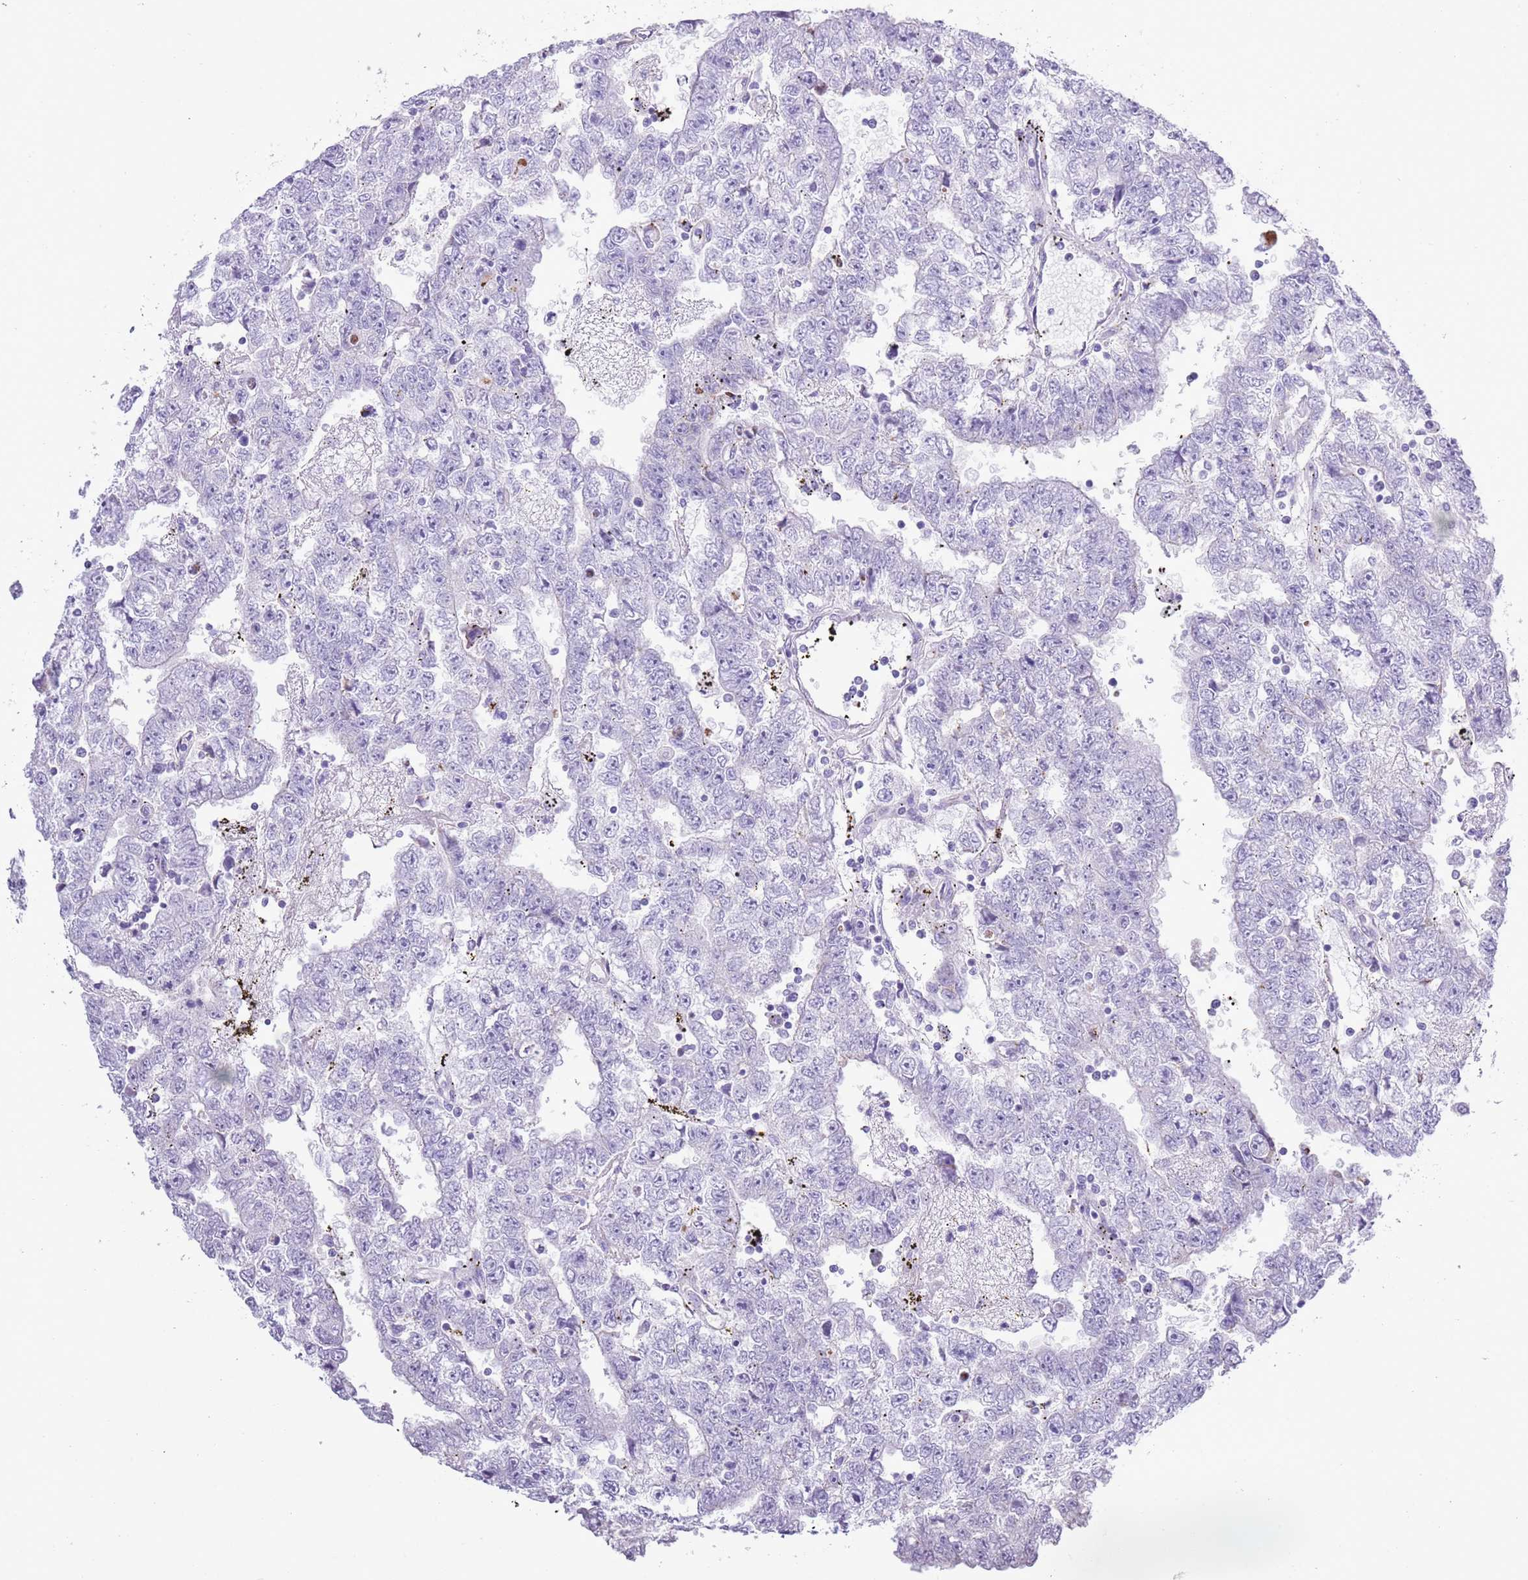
{"staining": {"intensity": "negative", "quantity": "none", "location": "none"}, "tissue": "testis cancer", "cell_type": "Tumor cells", "image_type": "cancer", "snomed": [{"axis": "morphology", "description": "Carcinoma, Embryonal, NOS"}, {"axis": "topography", "description": "Testis"}], "caption": "The micrograph demonstrates no significant expression in tumor cells of testis cancer.", "gene": "MOCOS", "patient": {"sex": "male", "age": 25}}